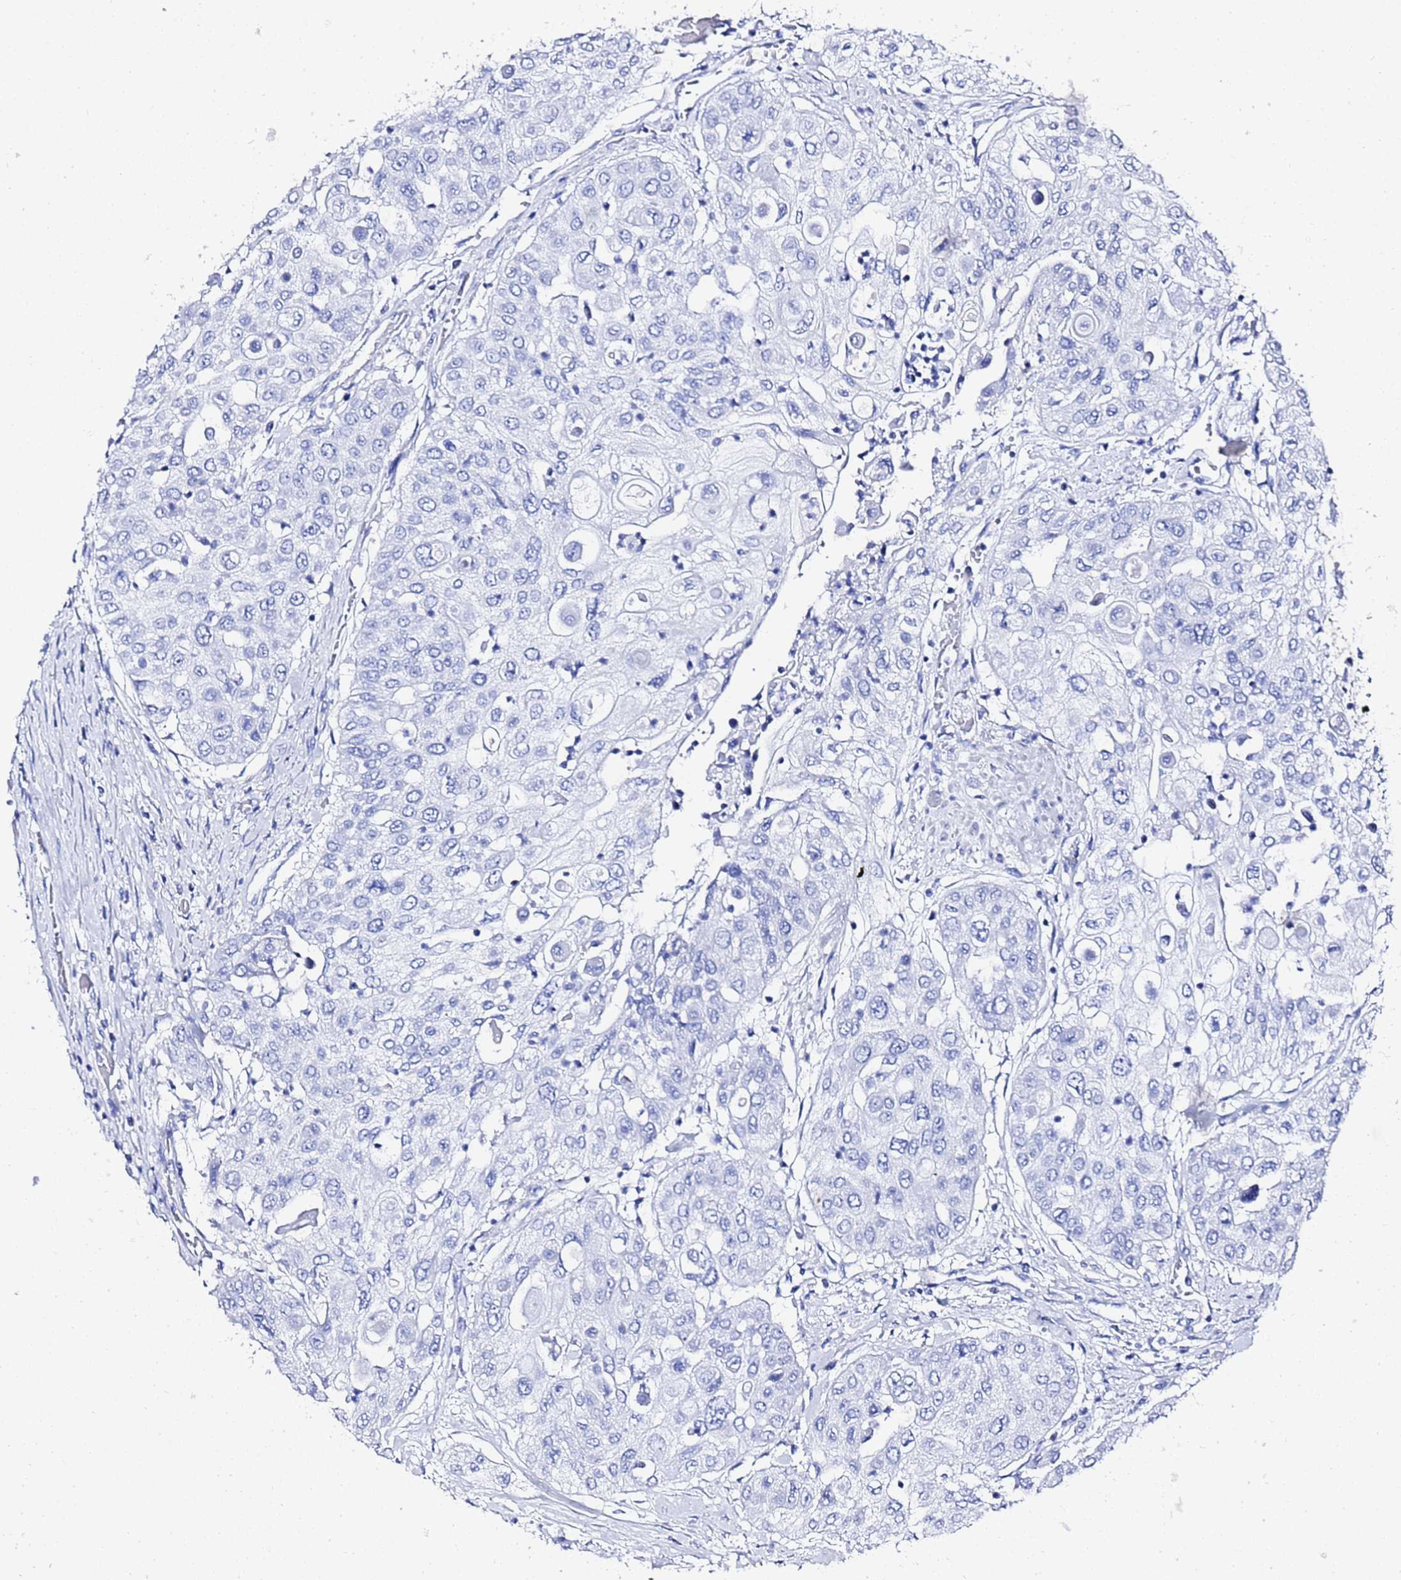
{"staining": {"intensity": "negative", "quantity": "none", "location": "none"}, "tissue": "urothelial cancer", "cell_type": "Tumor cells", "image_type": "cancer", "snomed": [{"axis": "morphology", "description": "Urothelial carcinoma, High grade"}, {"axis": "topography", "description": "Urinary bladder"}], "caption": "Immunohistochemistry (IHC) photomicrograph of human high-grade urothelial carcinoma stained for a protein (brown), which displays no expression in tumor cells.", "gene": "GGT1", "patient": {"sex": "female", "age": 79}}